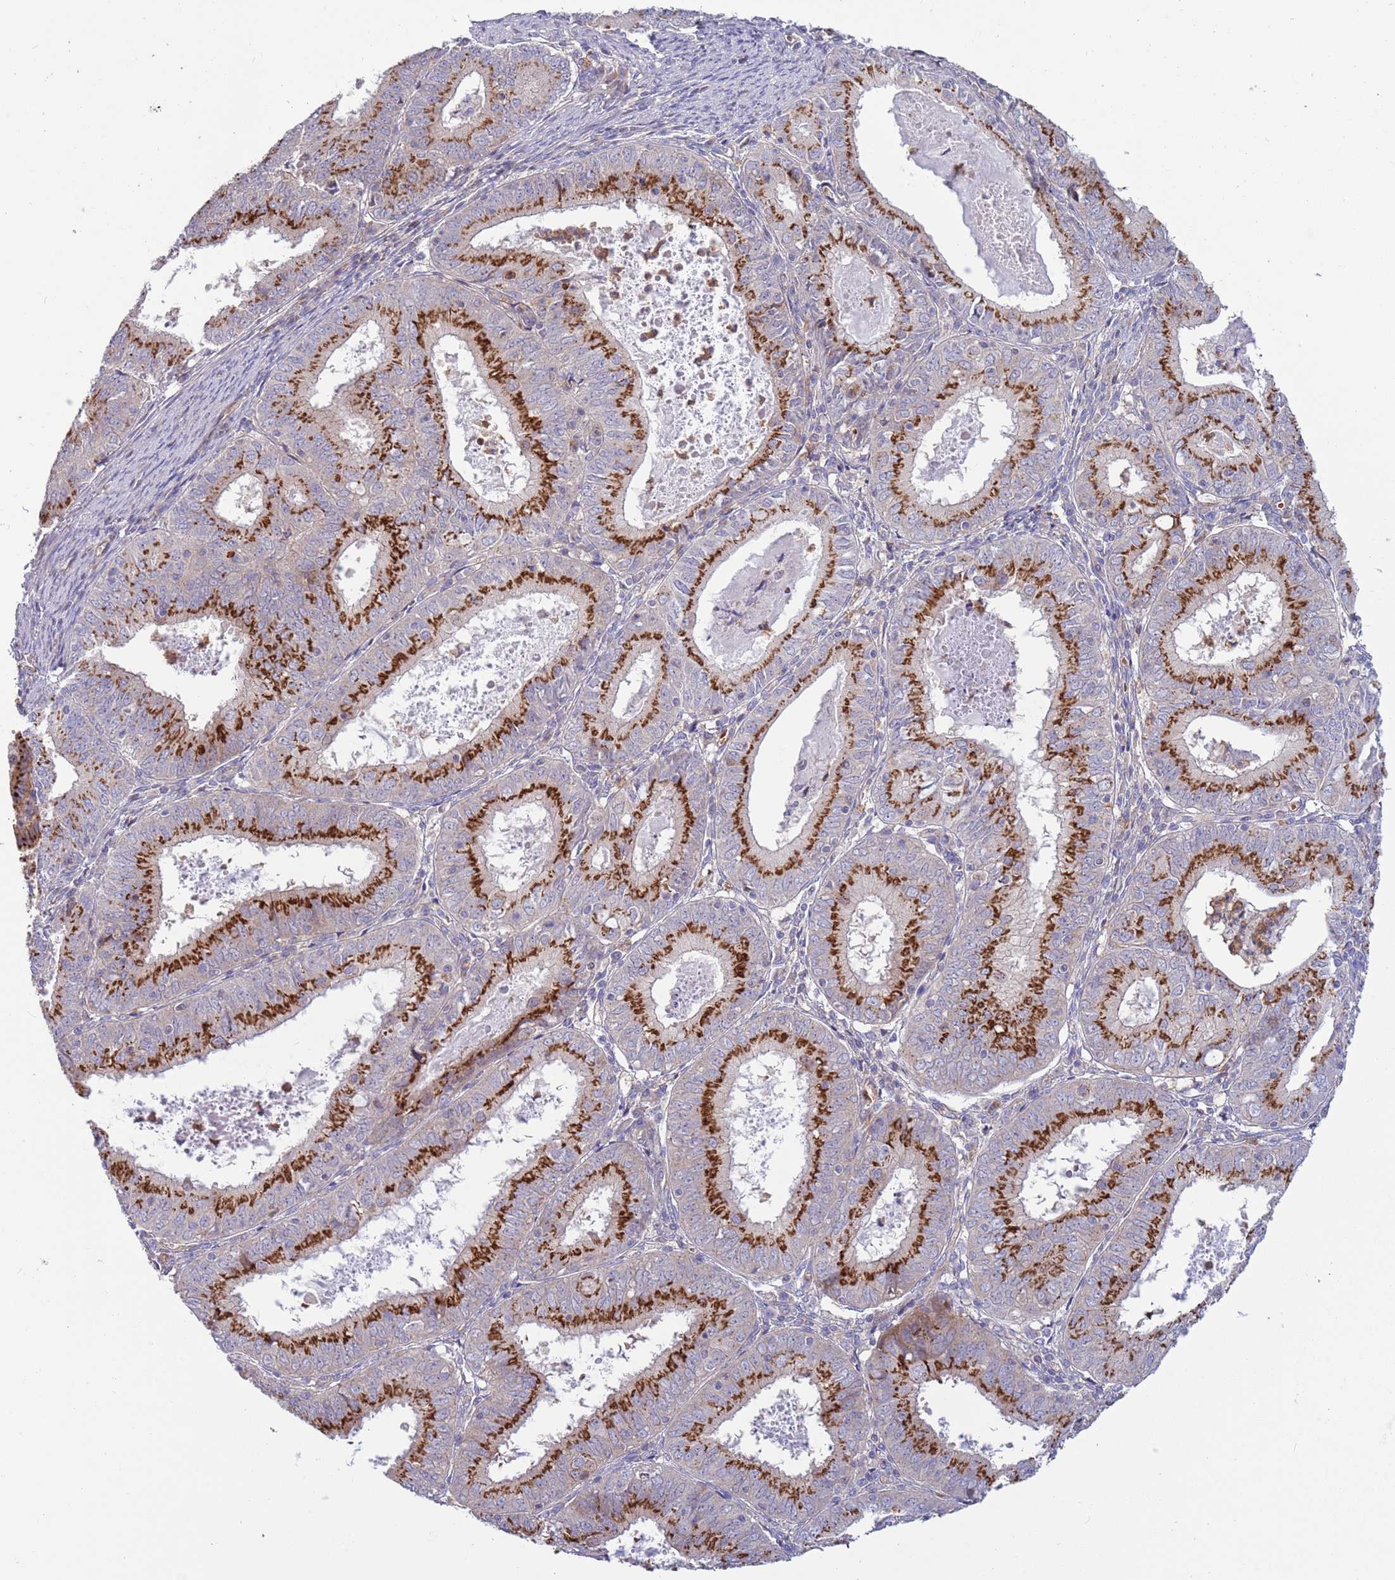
{"staining": {"intensity": "strong", "quantity": "25%-75%", "location": "cytoplasmic/membranous"}, "tissue": "endometrial cancer", "cell_type": "Tumor cells", "image_type": "cancer", "snomed": [{"axis": "morphology", "description": "Adenocarcinoma, NOS"}, {"axis": "topography", "description": "Endometrium"}], "caption": "Immunohistochemical staining of human endometrial cancer demonstrates high levels of strong cytoplasmic/membranous staining in about 25%-75% of tumor cells. Using DAB (brown) and hematoxylin (blue) stains, captured at high magnification using brightfield microscopy.", "gene": "ITGB6", "patient": {"sex": "female", "age": 57}}